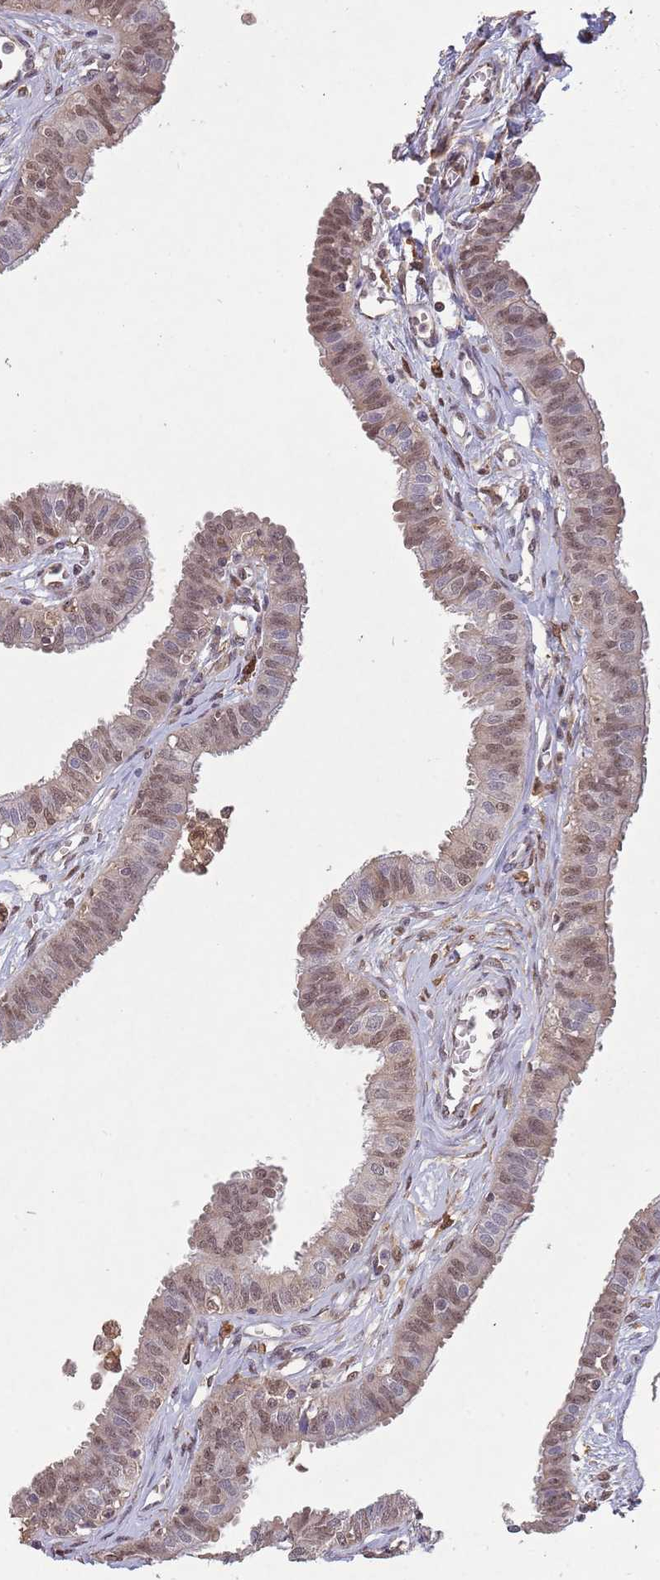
{"staining": {"intensity": "moderate", "quantity": "25%-75%", "location": "cytoplasmic/membranous,nuclear"}, "tissue": "fallopian tube", "cell_type": "Glandular cells", "image_type": "normal", "snomed": [{"axis": "morphology", "description": "Normal tissue, NOS"}, {"axis": "morphology", "description": "Carcinoma, NOS"}, {"axis": "topography", "description": "Fallopian tube"}, {"axis": "topography", "description": "Ovary"}], "caption": "DAB immunohistochemical staining of benign fallopian tube shows moderate cytoplasmic/membranous,nuclear protein expression in approximately 25%-75% of glandular cells.", "gene": "ZNF639", "patient": {"sex": "female", "age": 59}}